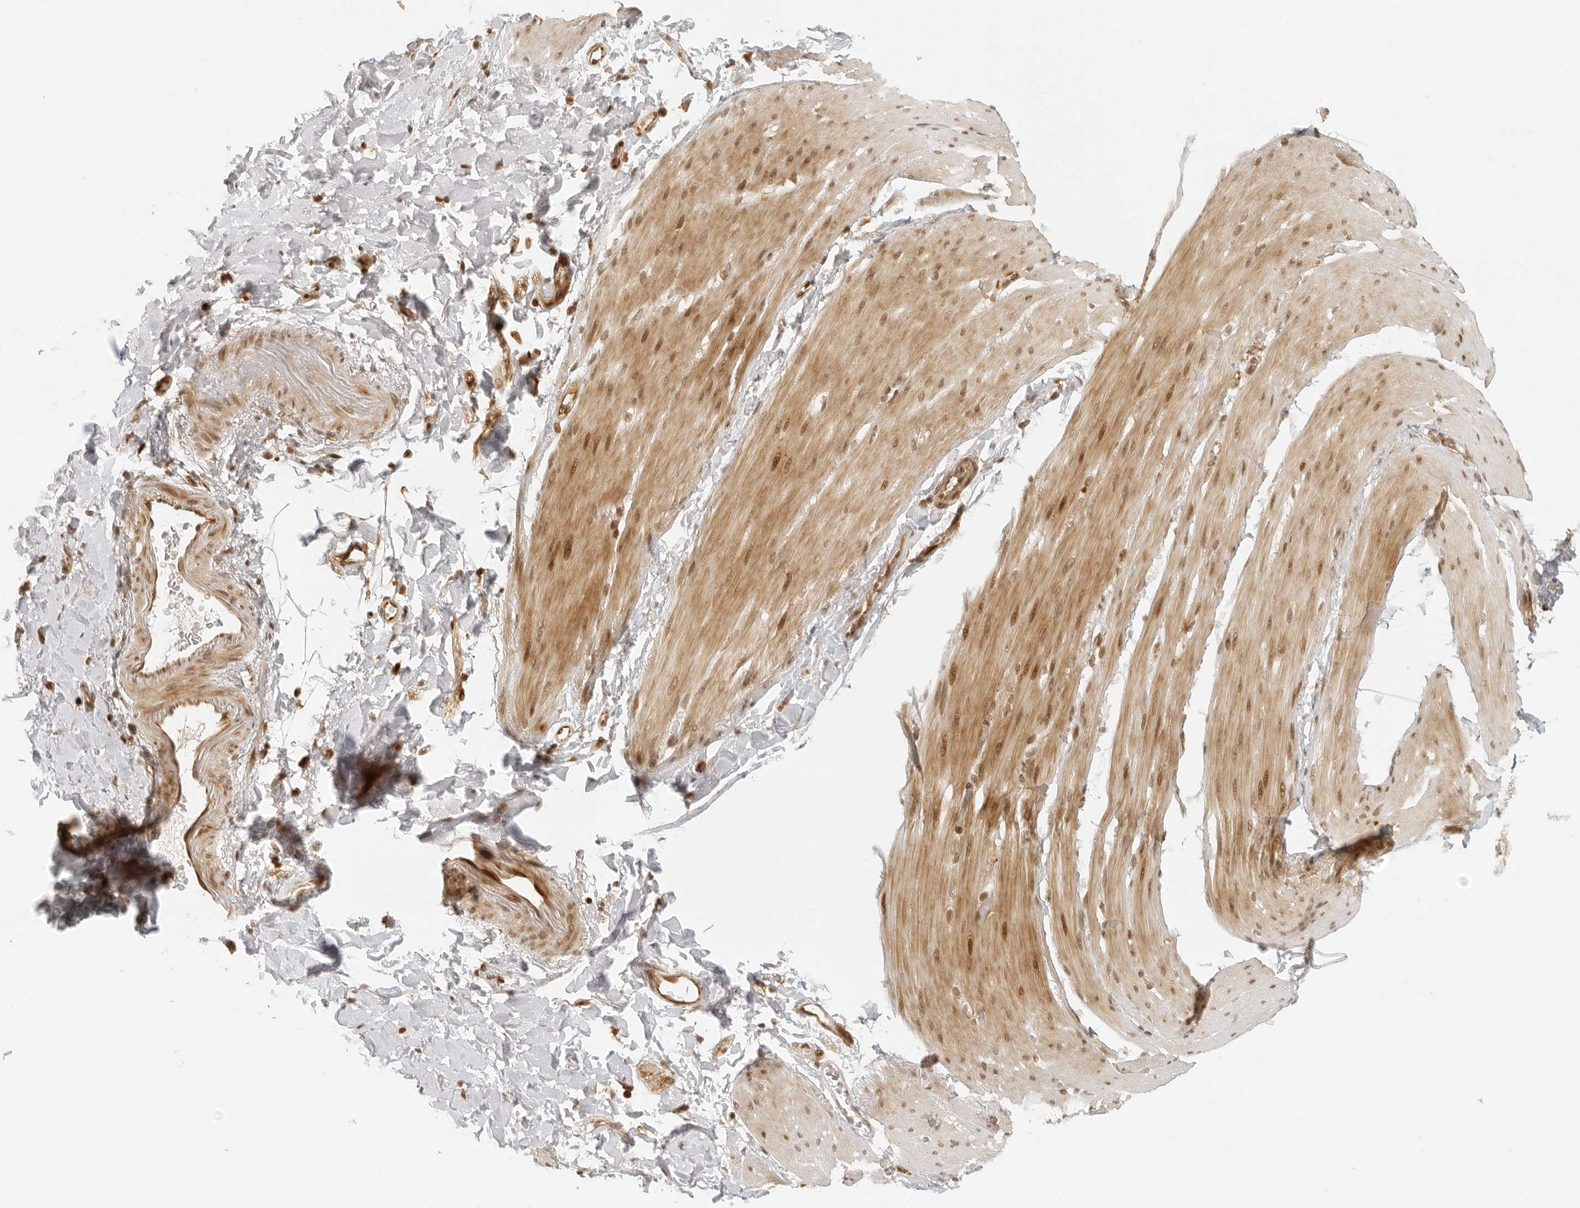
{"staining": {"intensity": "moderate", "quantity": "25%-75%", "location": "cytoplasmic/membranous,nuclear"}, "tissue": "smooth muscle", "cell_type": "Smooth muscle cells", "image_type": "normal", "snomed": [{"axis": "morphology", "description": "Normal tissue, NOS"}, {"axis": "topography", "description": "Smooth muscle"}, {"axis": "topography", "description": "Small intestine"}], "caption": "High-magnification brightfield microscopy of normal smooth muscle stained with DAB (3,3'-diaminobenzidine) (brown) and counterstained with hematoxylin (blue). smooth muscle cells exhibit moderate cytoplasmic/membranous,nuclear staining is seen in approximately25%-75% of cells. (DAB = brown stain, brightfield microscopy at high magnification).", "gene": "ZNF407", "patient": {"sex": "female", "age": 84}}